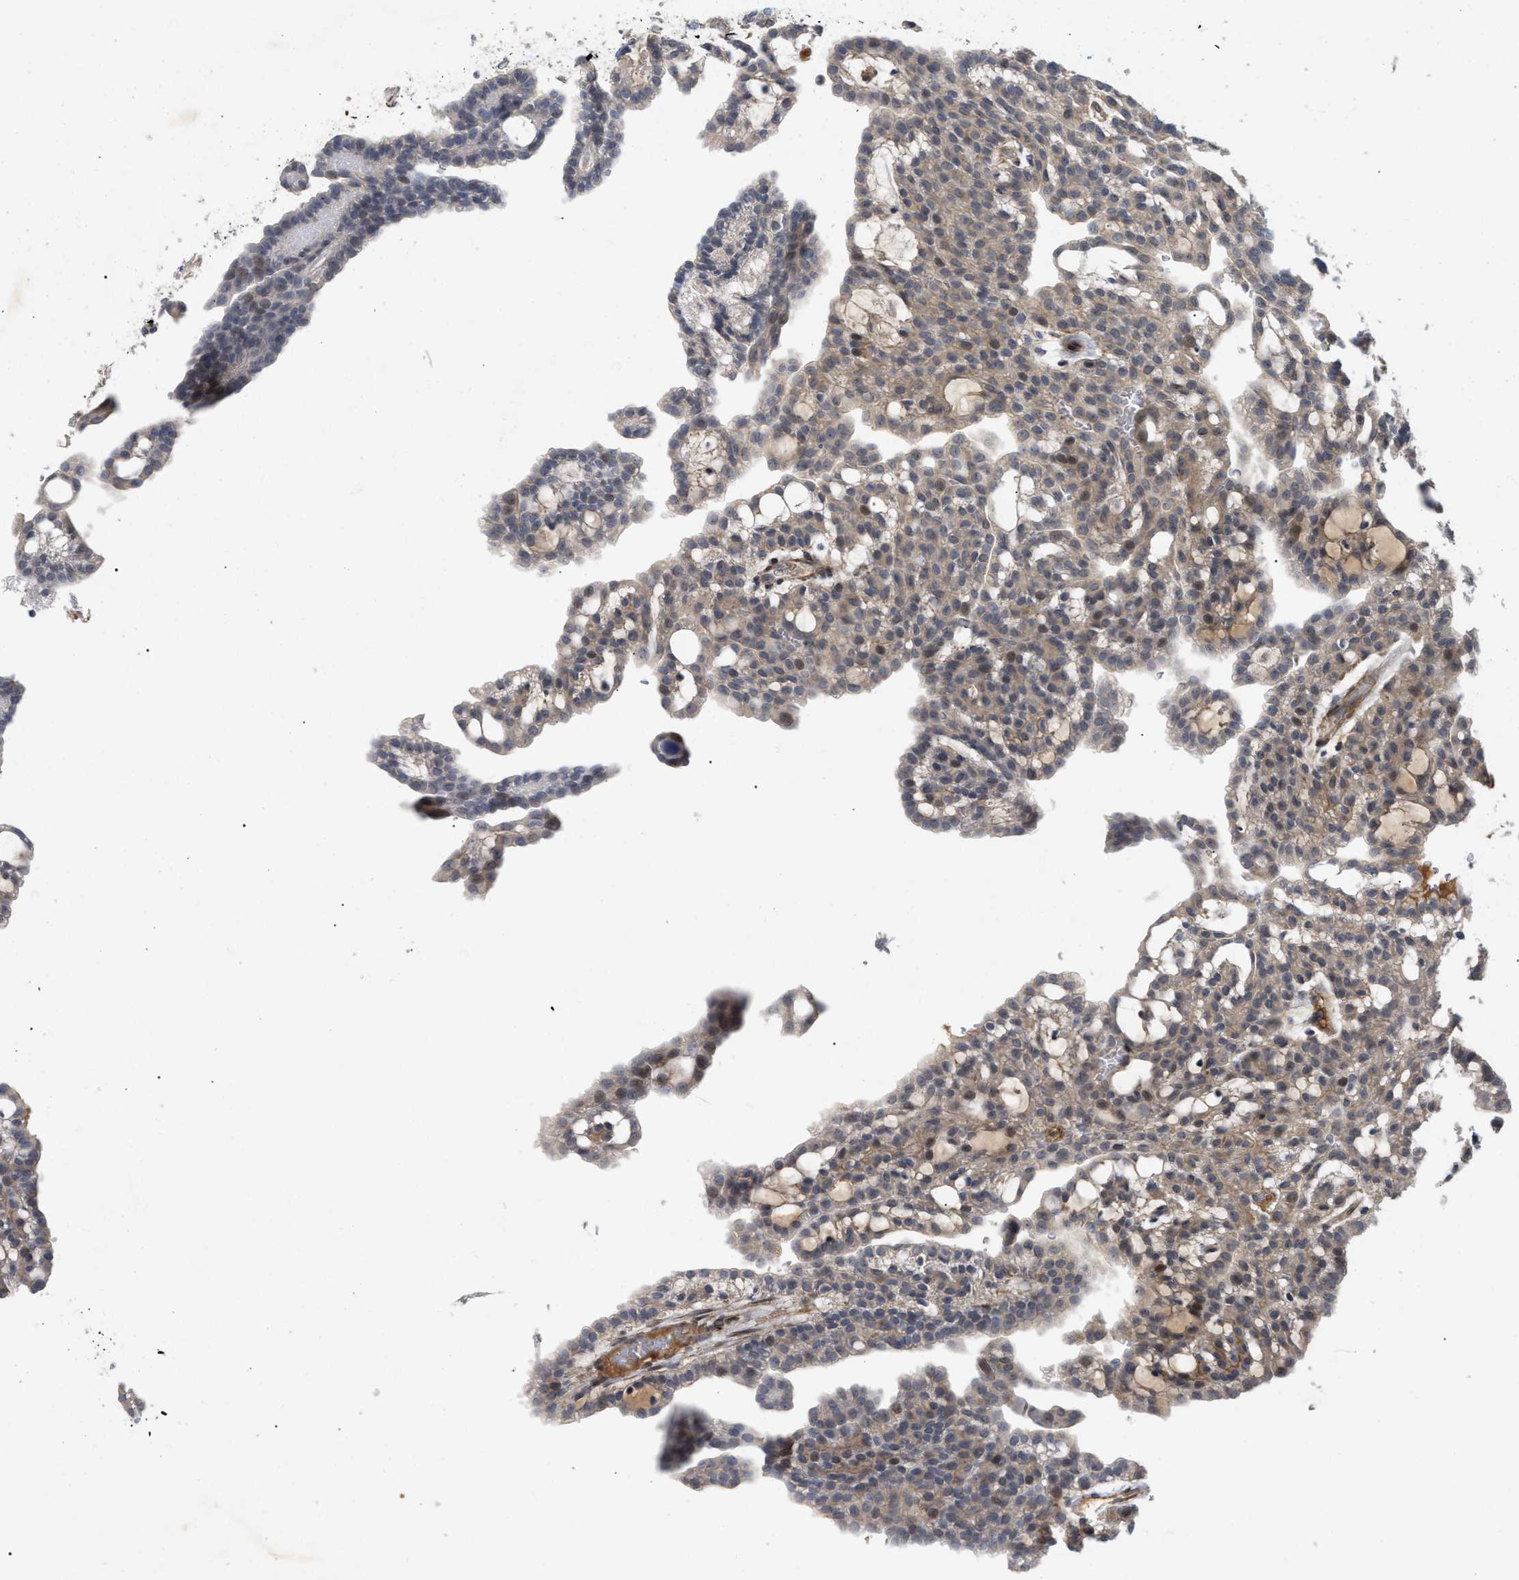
{"staining": {"intensity": "weak", "quantity": ">75%", "location": "cytoplasmic/membranous,nuclear"}, "tissue": "renal cancer", "cell_type": "Tumor cells", "image_type": "cancer", "snomed": [{"axis": "morphology", "description": "Adenocarcinoma, NOS"}, {"axis": "topography", "description": "Kidney"}], "caption": "About >75% of tumor cells in human adenocarcinoma (renal) display weak cytoplasmic/membranous and nuclear protein staining as visualized by brown immunohistochemical staining.", "gene": "ST6GALNAC6", "patient": {"sex": "male", "age": 63}}